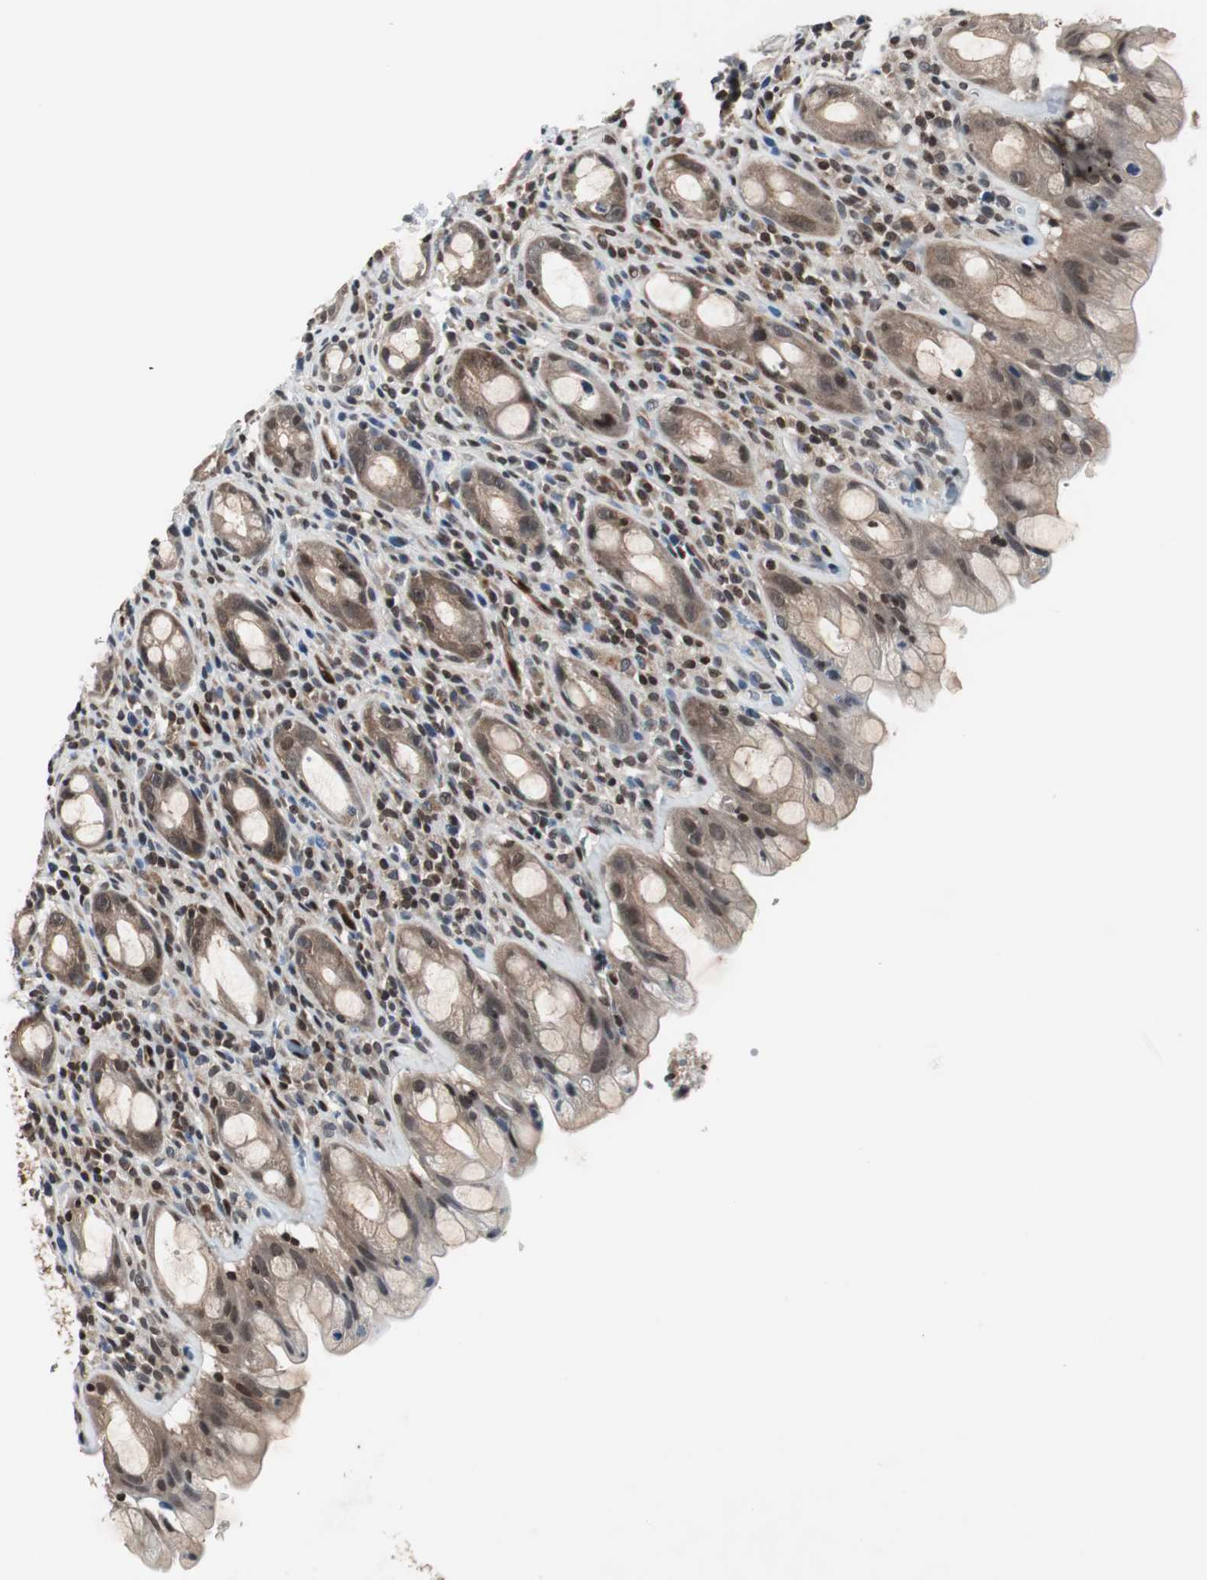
{"staining": {"intensity": "moderate", "quantity": "25%-75%", "location": "cytoplasmic/membranous,nuclear"}, "tissue": "rectum", "cell_type": "Glandular cells", "image_type": "normal", "snomed": [{"axis": "morphology", "description": "Normal tissue, NOS"}, {"axis": "topography", "description": "Rectum"}], "caption": "About 25%-75% of glandular cells in unremarkable rectum show moderate cytoplasmic/membranous,nuclear protein staining as visualized by brown immunohistochemical staining.", "gene": "SMAD1", "patient": {"sex": "male", "age": 44}}